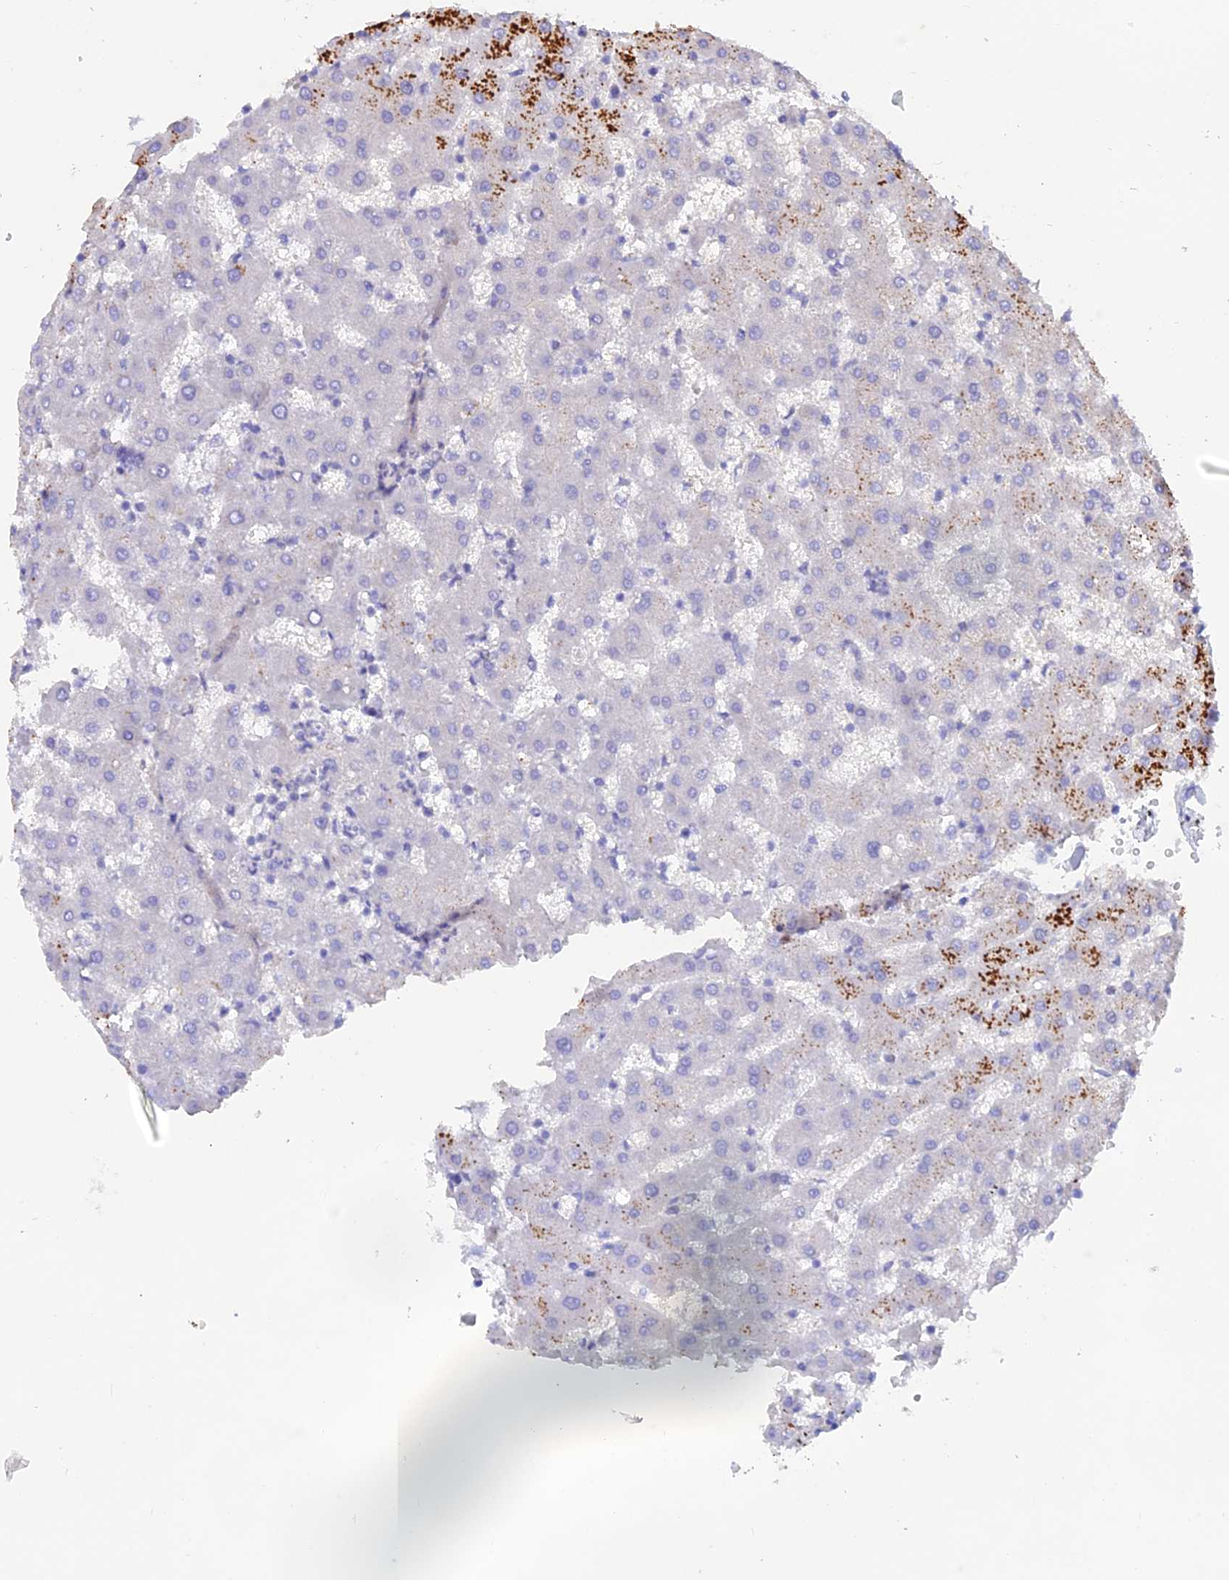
{"staining": {"intensity": "negative", "quantity": "none", "location": "none"}, "tissue": "liver", "cell_type": "Cholangiocytes", "image_type": "normal", "snomed": [{"axis": "morphology", "description": "Normal tissue, NOS"}, {"axis": "topography", "description": "Liver"}], "caption": "There is no significant staining in cholangiocytes of liver. (DAB (3,3'-diaminobenzidine) IHC visualized using brightfield microscopy, high magnification).", "gene": "SLC26A4", "patient": {"sex": "female", "age": 63}}